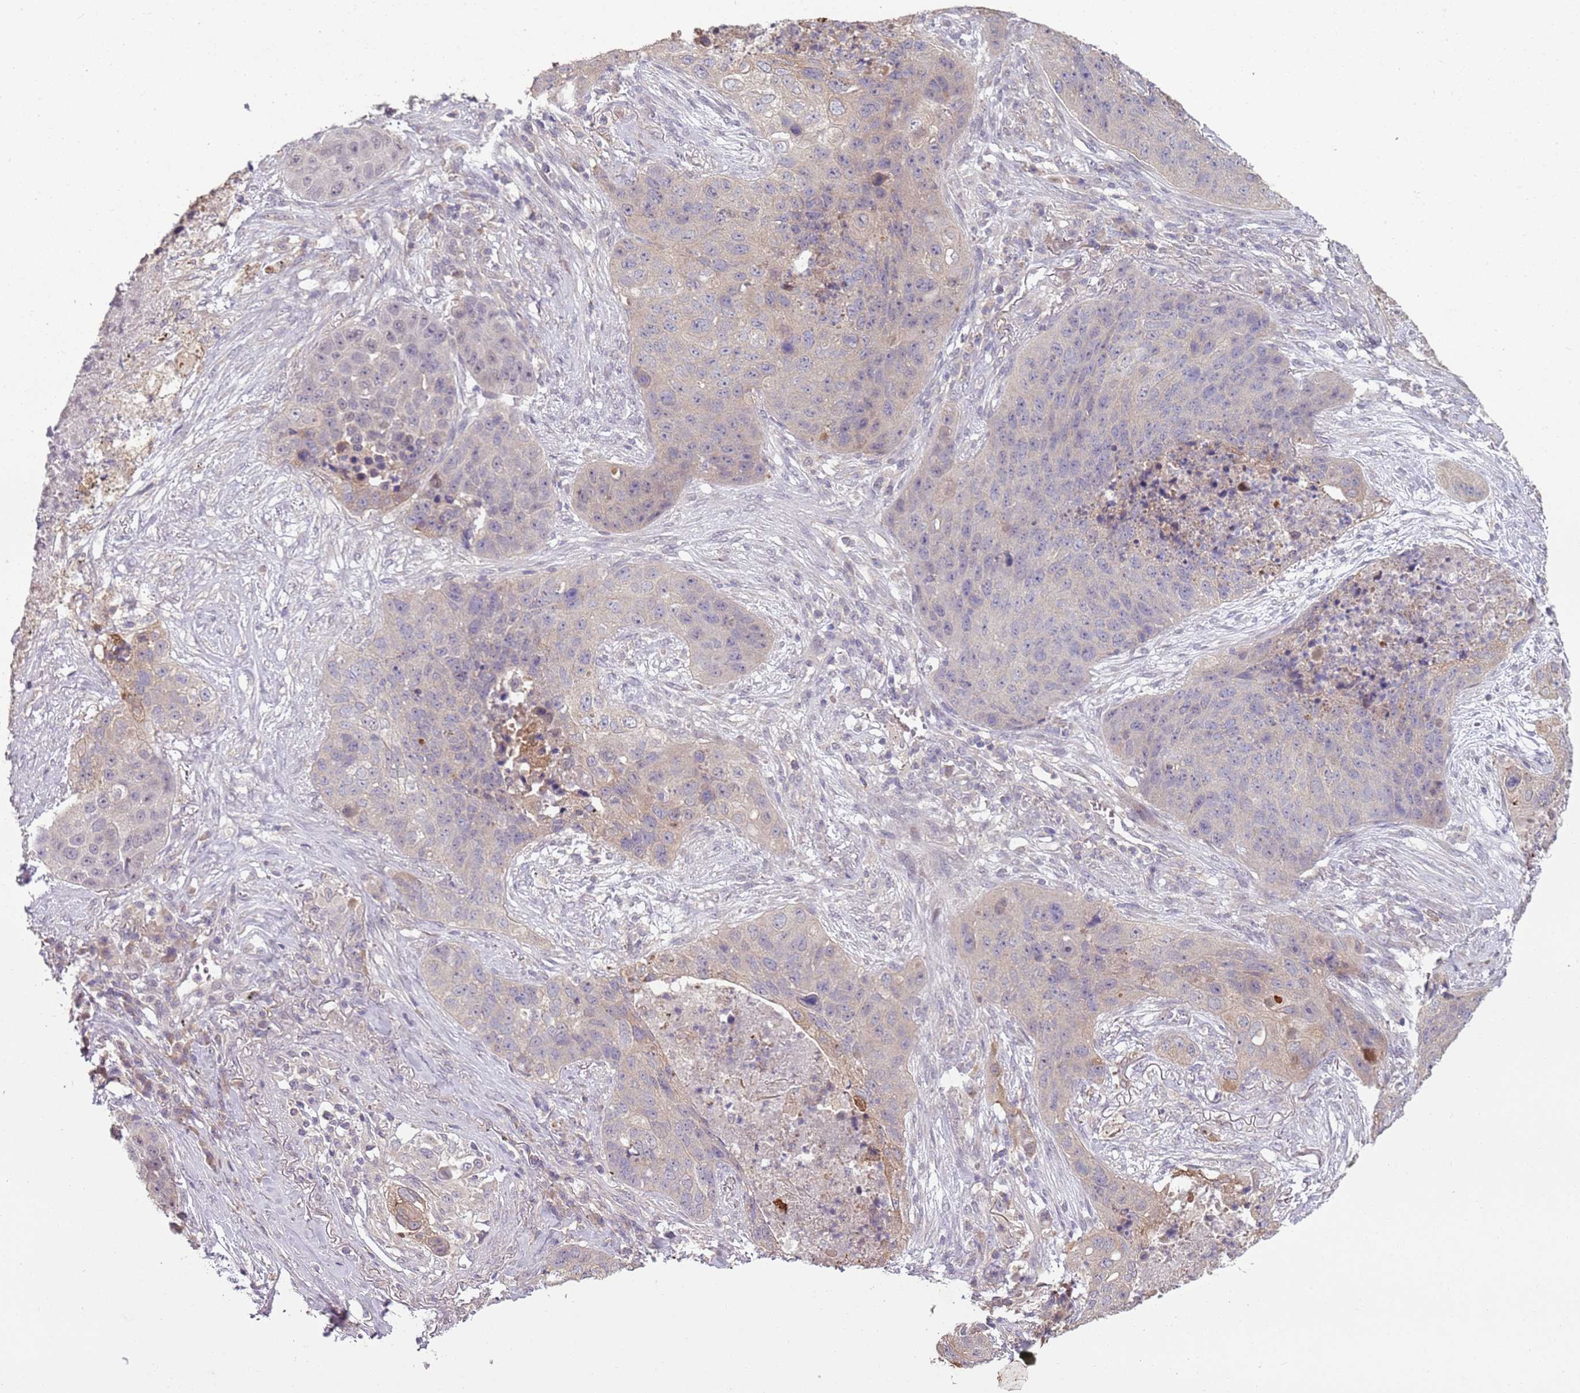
{"staining": {"intensity": "negative", "quantity": "none", "location": "none"}, "tissue": "lung cancer", "cell_type": "Tumor cells", "image_type": "cancer", "snomed": [{"axis": "morphology", "description": "Squamous cell carcinoma, NOS"}, {"axis": "topography", "description": "Lung"}], "caption": "A high-resolution image shows immunohistochemistry staining of lung squamous cell carcinoma, which displays no significant staining in tumor cells.", "gene": "TEKT4", "patient": {"sex": "female", "age": 63}}